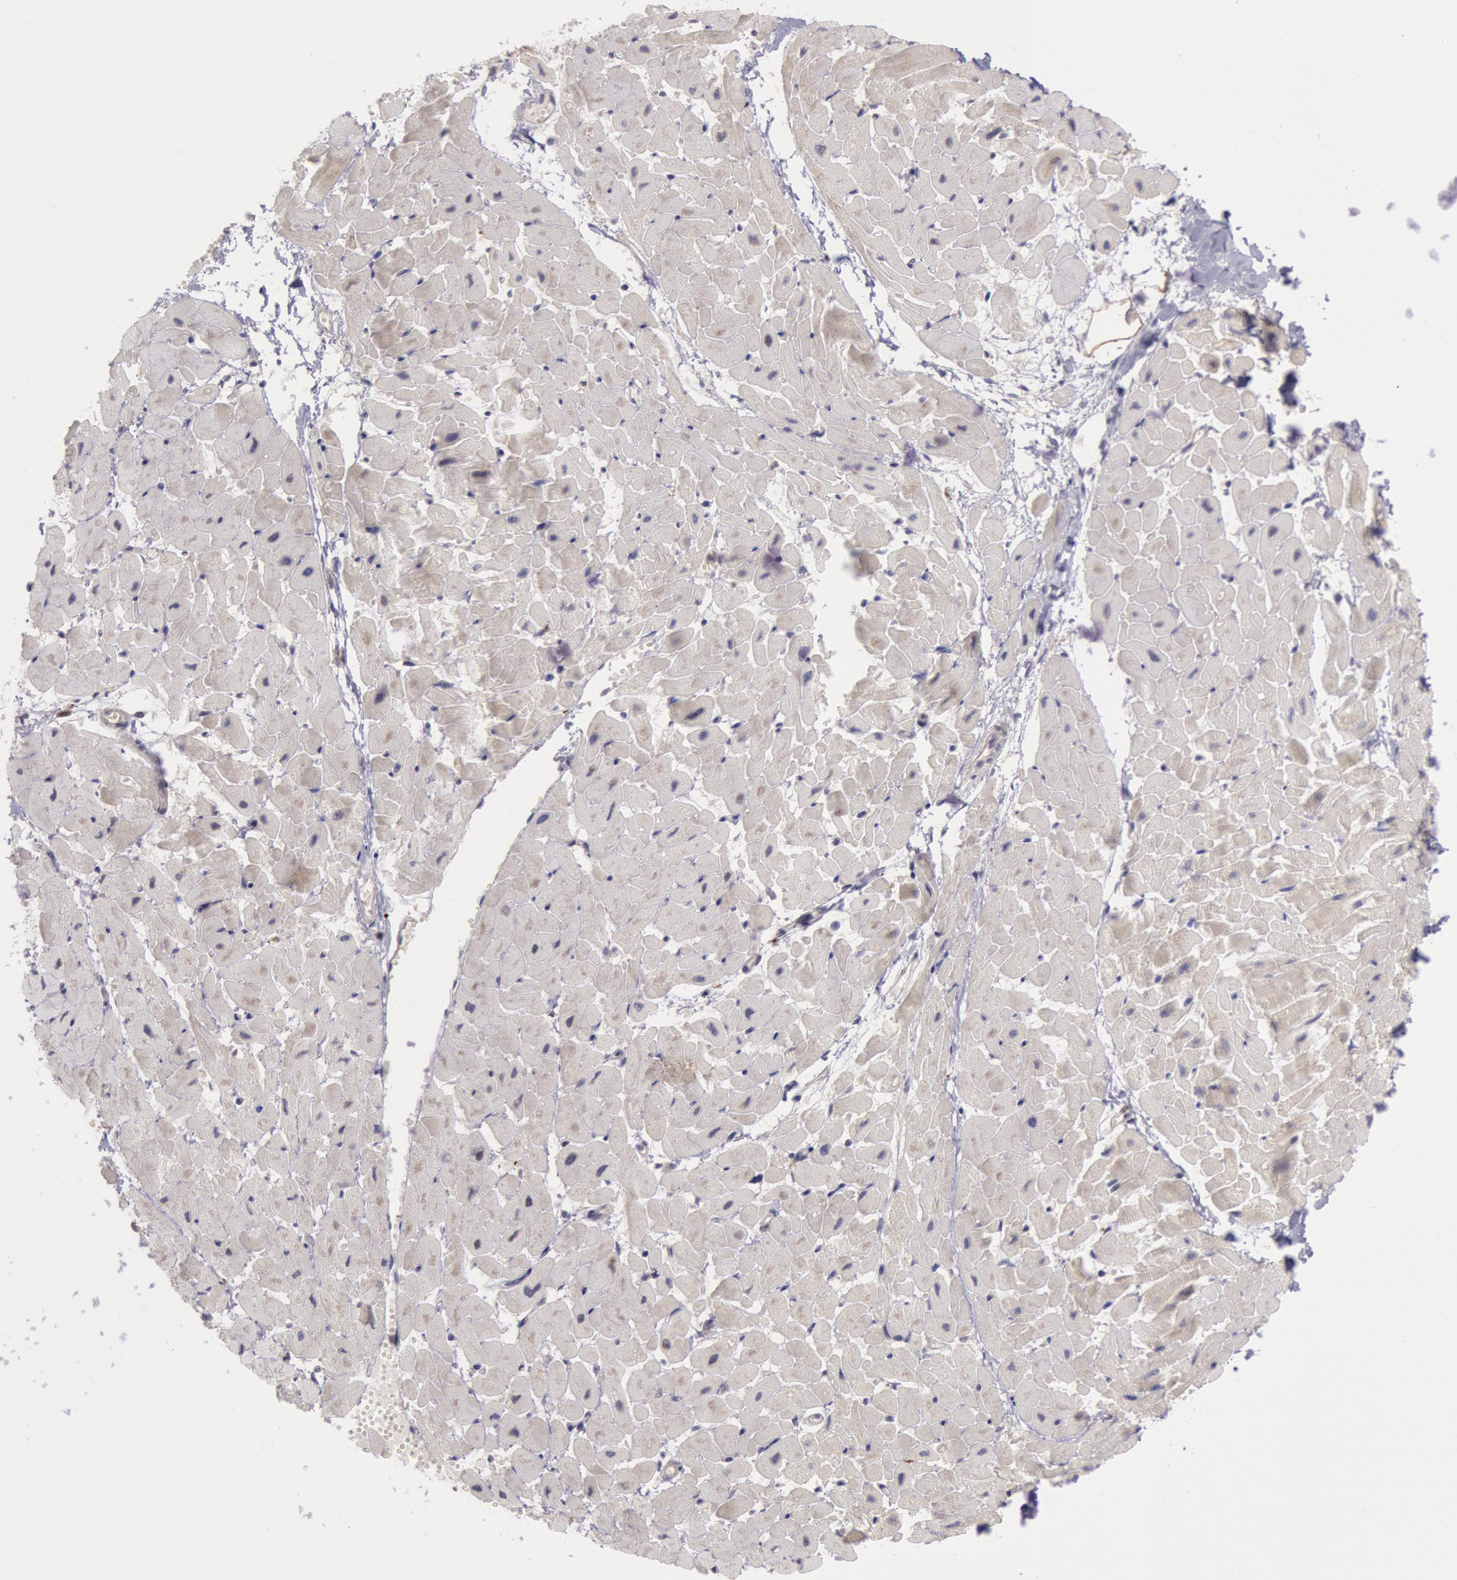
{"staining": {"intensity": "weak", "quantity": "25%-75%", "location": "cytoplasmic/membranous"}, "tissue": "heart muscle", "cell_type": "Cardiomyocytes", "image_type": "normal", "snomed": [{"axis": "morphology", "description": "Normal tissue, NOS"}, {"axis": "topography", "description": "Heart"}], "caption": "Immunohistochemical staining of benign human heart muscle displays low levels of weak cytoplasmic/membranous expression in about 25%-75% of cardiomyocytes.", "gene": "TRIB2", "patient": {"sex": "female", "age": 19}}